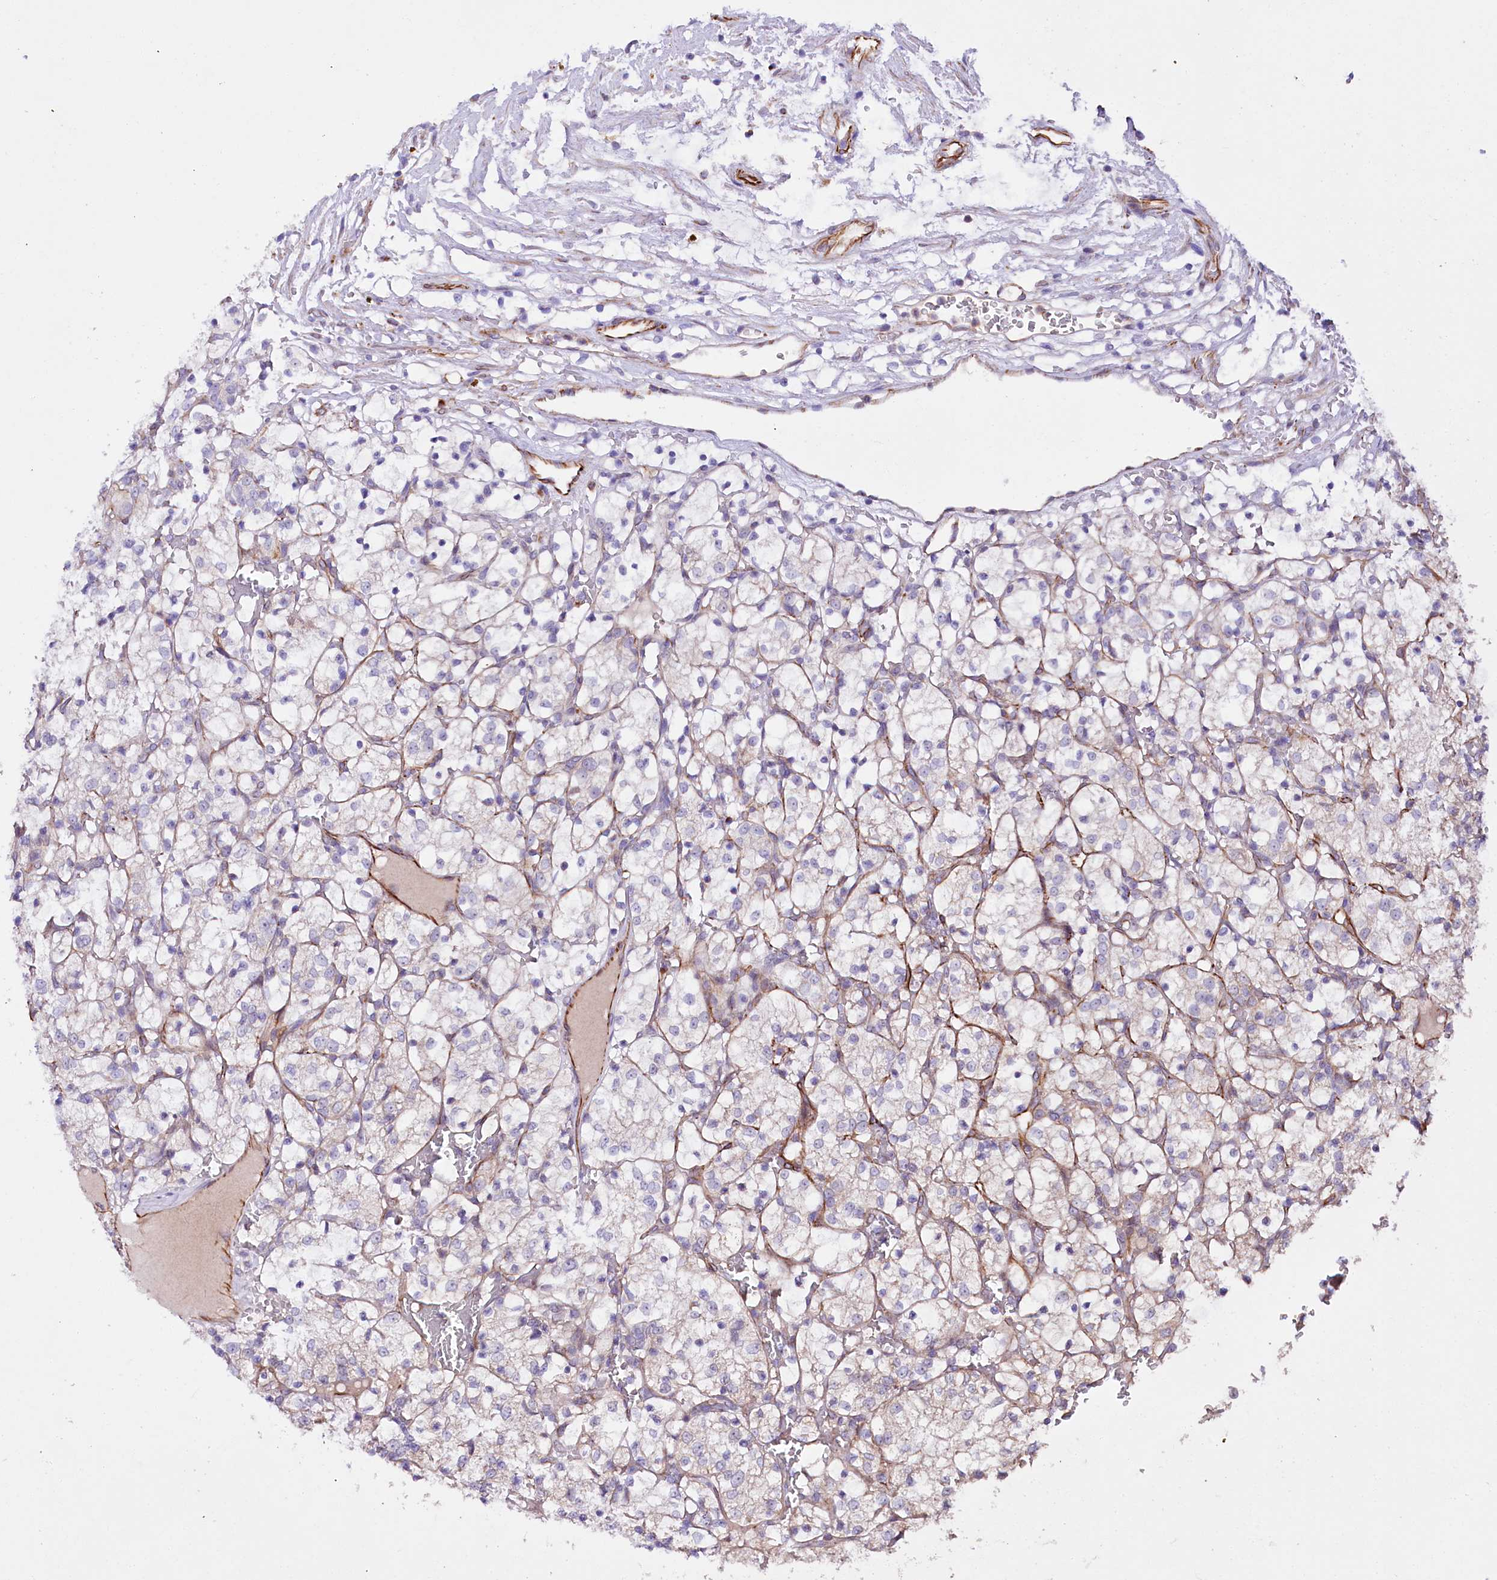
{"staining": {"intensity": "negative", "quantity": "none", "location": "none"}, "tissue": "renal cancer", "cell_type": "Tumor cells", "image_type": "cancer", "snomed": [{"axis": "morphology", "description": "Adenocarcinoma, NOS"}, {"axis": "topography", "description": "Kidney"}], "caption": "A micrograph of human renal adenocarcinoma is negative for staining in tumor cells. The staining is performed using DAB brown chromogen with nuclei counter-stained in using hematoxylin.", "gene": "TTC12", "patient": {"sex": "female", "age": 69}}